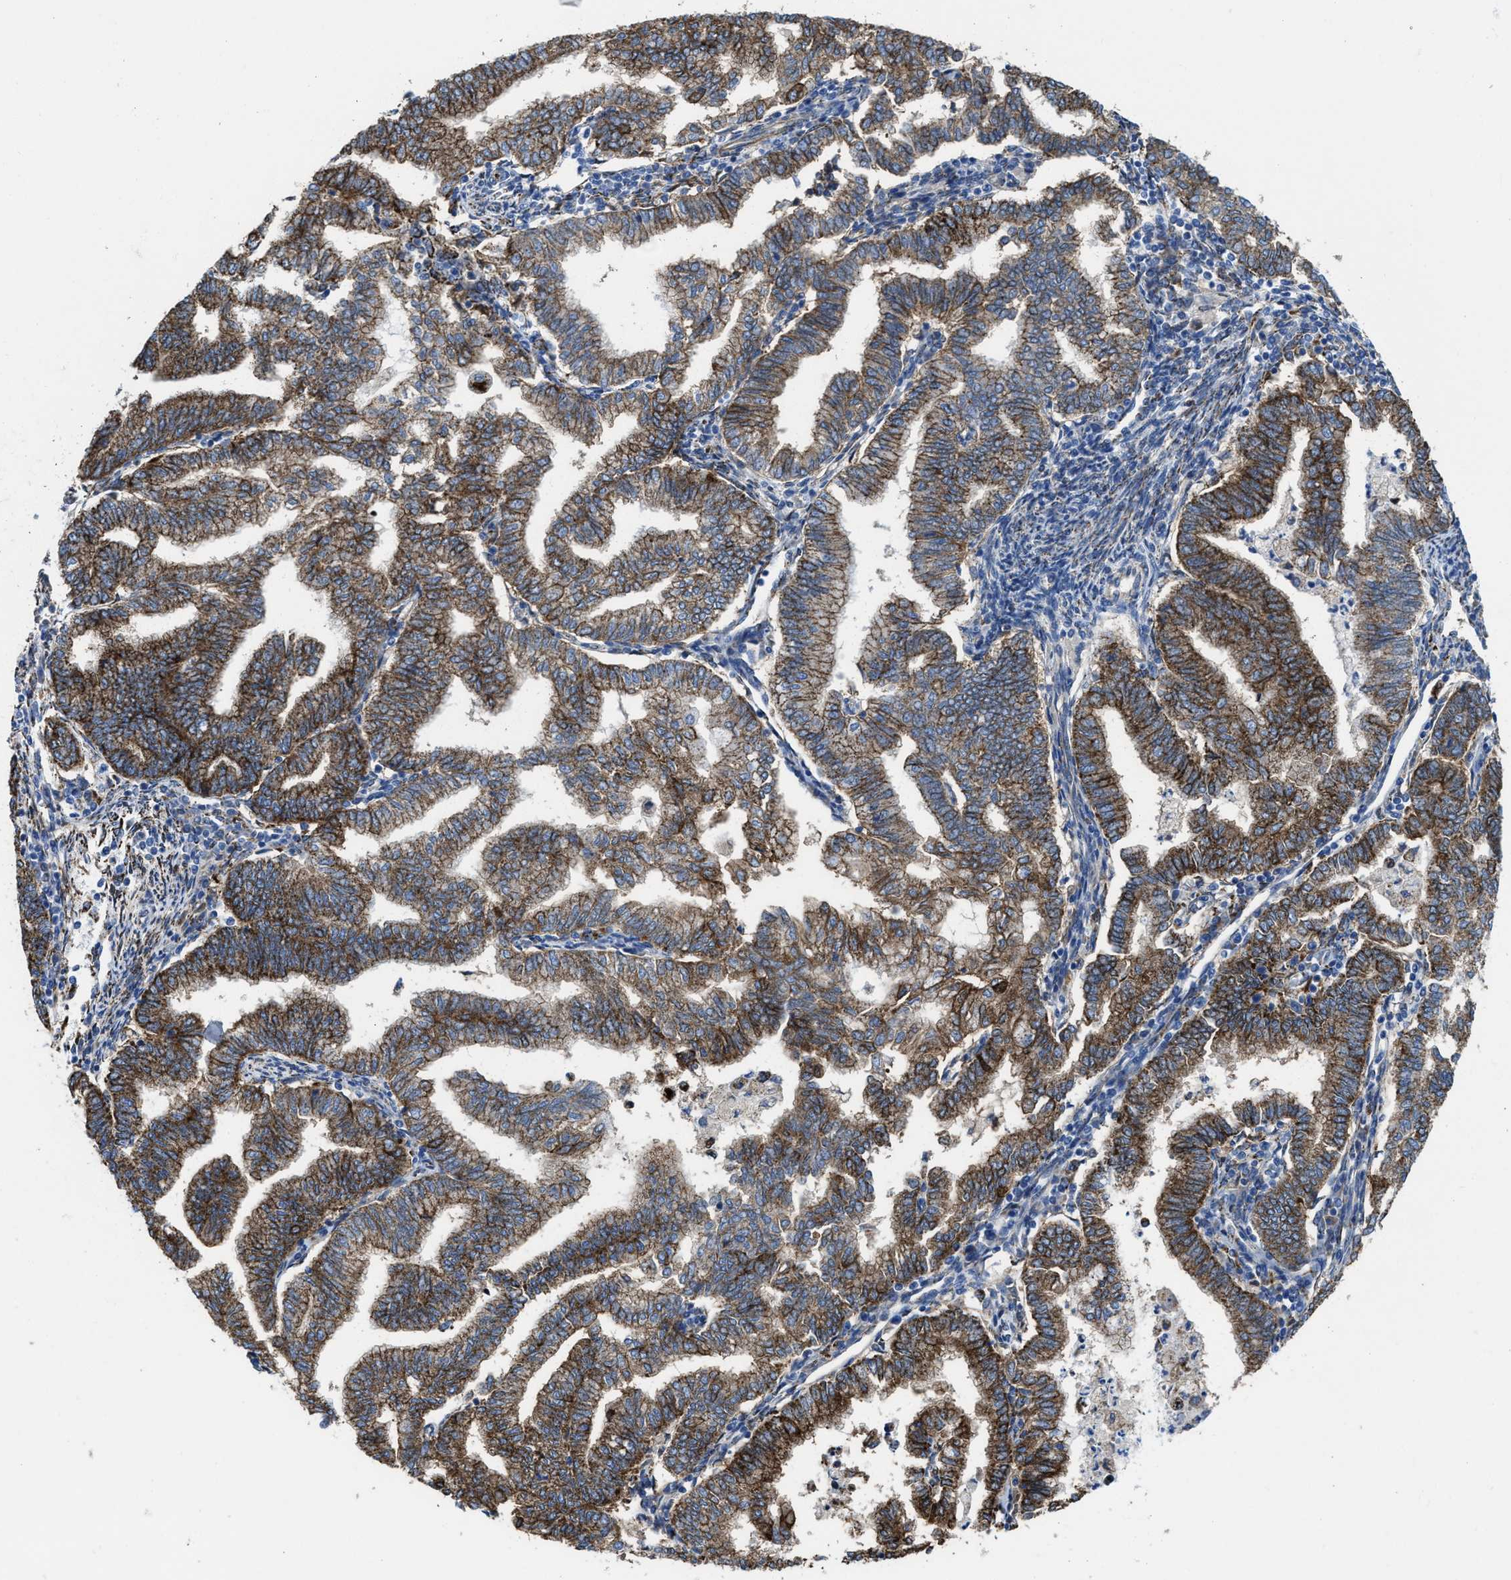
{"staining": {"intensity": "strong", "quantity": ">75%", "location": "cytoplasmic/membranous"}, "tissue": "endometrial cancer", "cell_type": "Tumor cells", "image_type": "cancer", "snomed": [{"axis": "morphology", "description": "Polyp, NOS"}, {"axis": "morphology", "description": "Adenocarcinoma, NOS"}, {"axis": "morphology", "description": "Adenoma, NOS"}, {"axis": "topography", "description": "Endometrium"}], "caption": "A photomicrograph of human endometrial cancer stained for a protein displays strong cytoplasmic/membranous brown staining in tumor cells.", "gene": "ALDH1B1", "patient": {"sex": "female", "age": 79}}